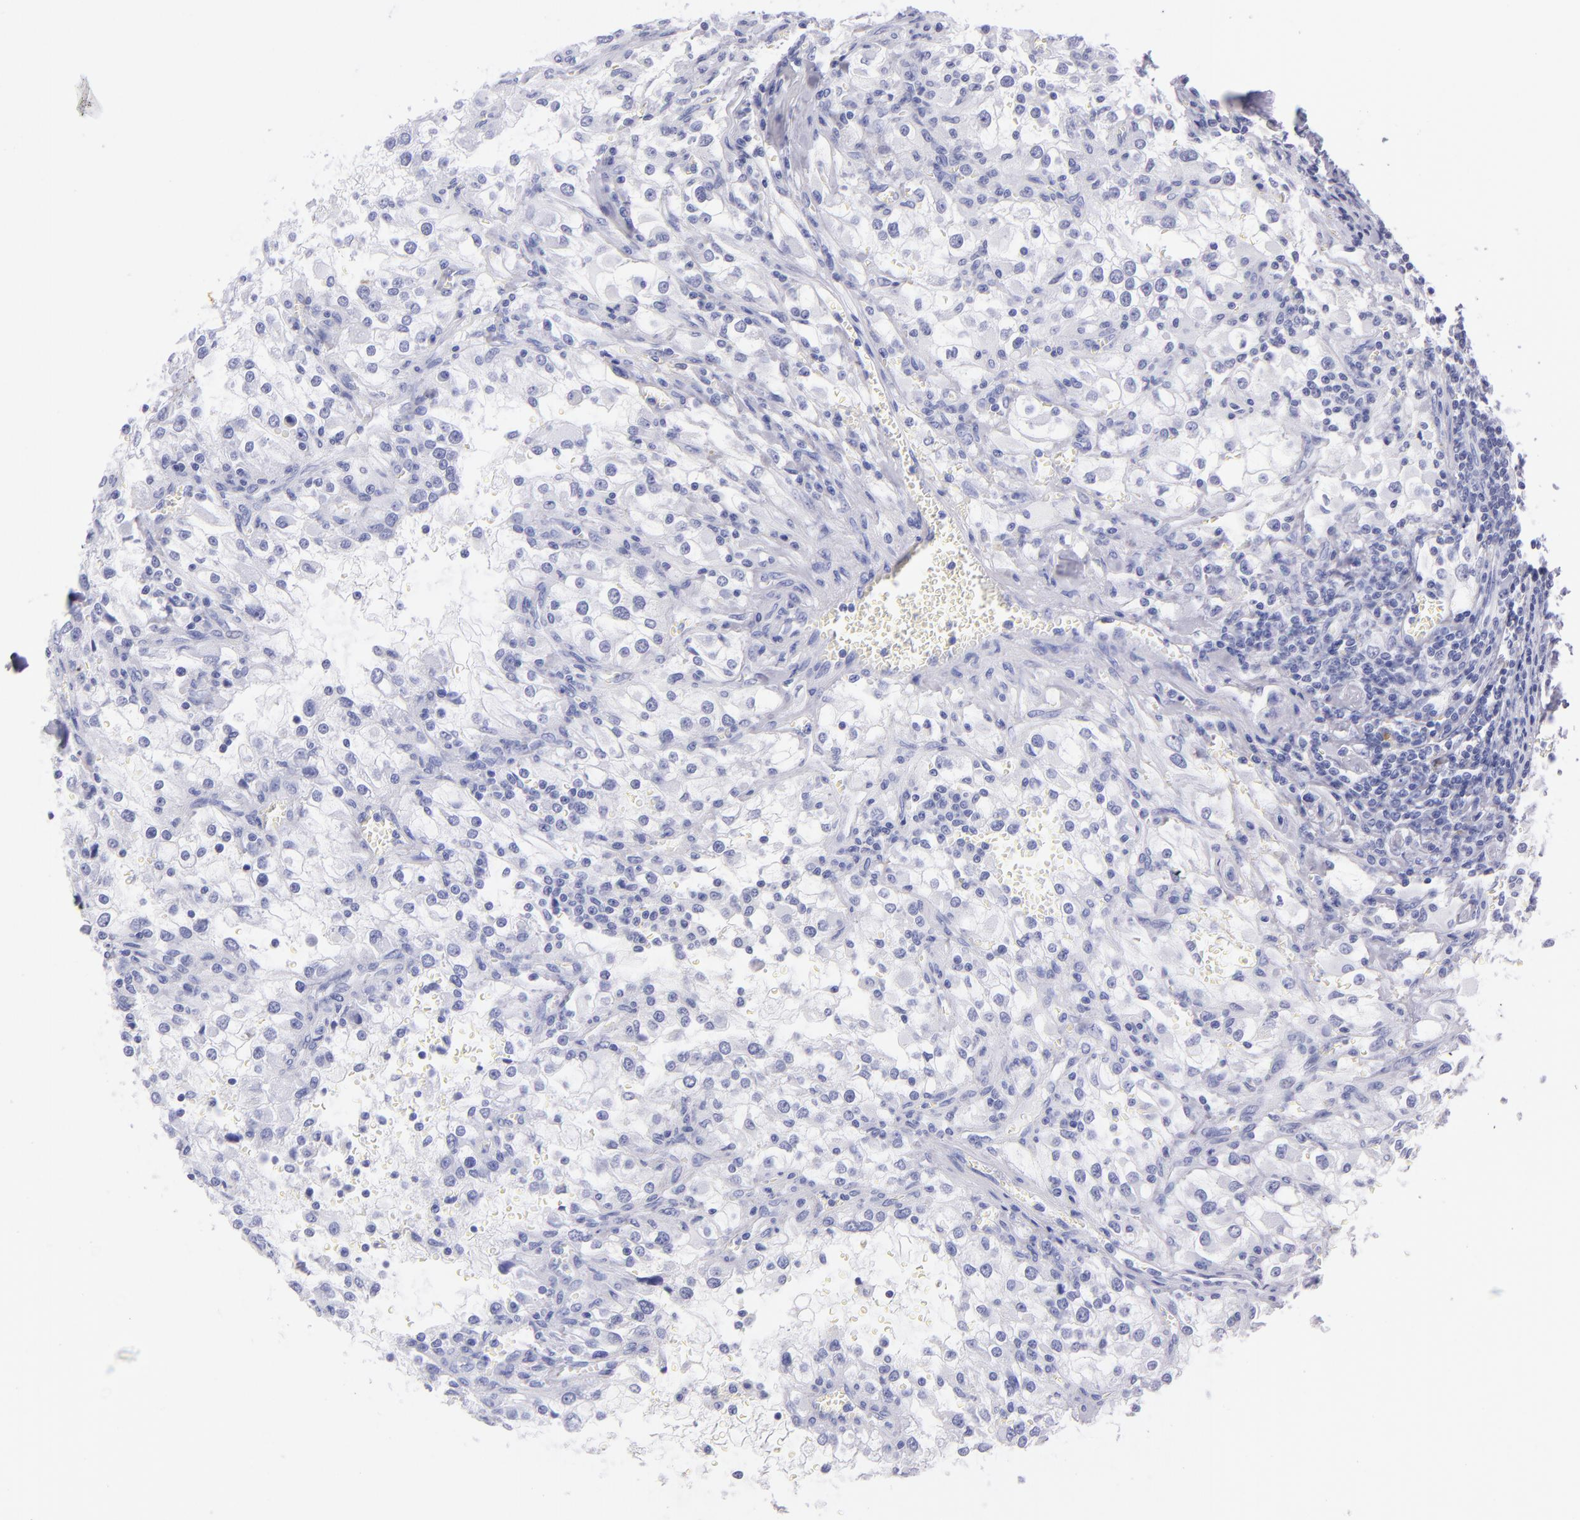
{"staining": {"intensity": "negative", "quantity": "none", "location": "none"}, "tissue": "renal cancer", "cell_type": "Tumor cells", "image_type": "cancer", "snomed": [{"axis": "morphology", "description": "Adenocarcinoma, NOS"}, {"axis": "topography", "description": "Kidney"}], "caption": "Micrograph shows no significant protein expression in tumor cells of renal cancer (adenocarcinoma).", "gene": "PRPH", "patient": {"sex": "female", "age": 52}}